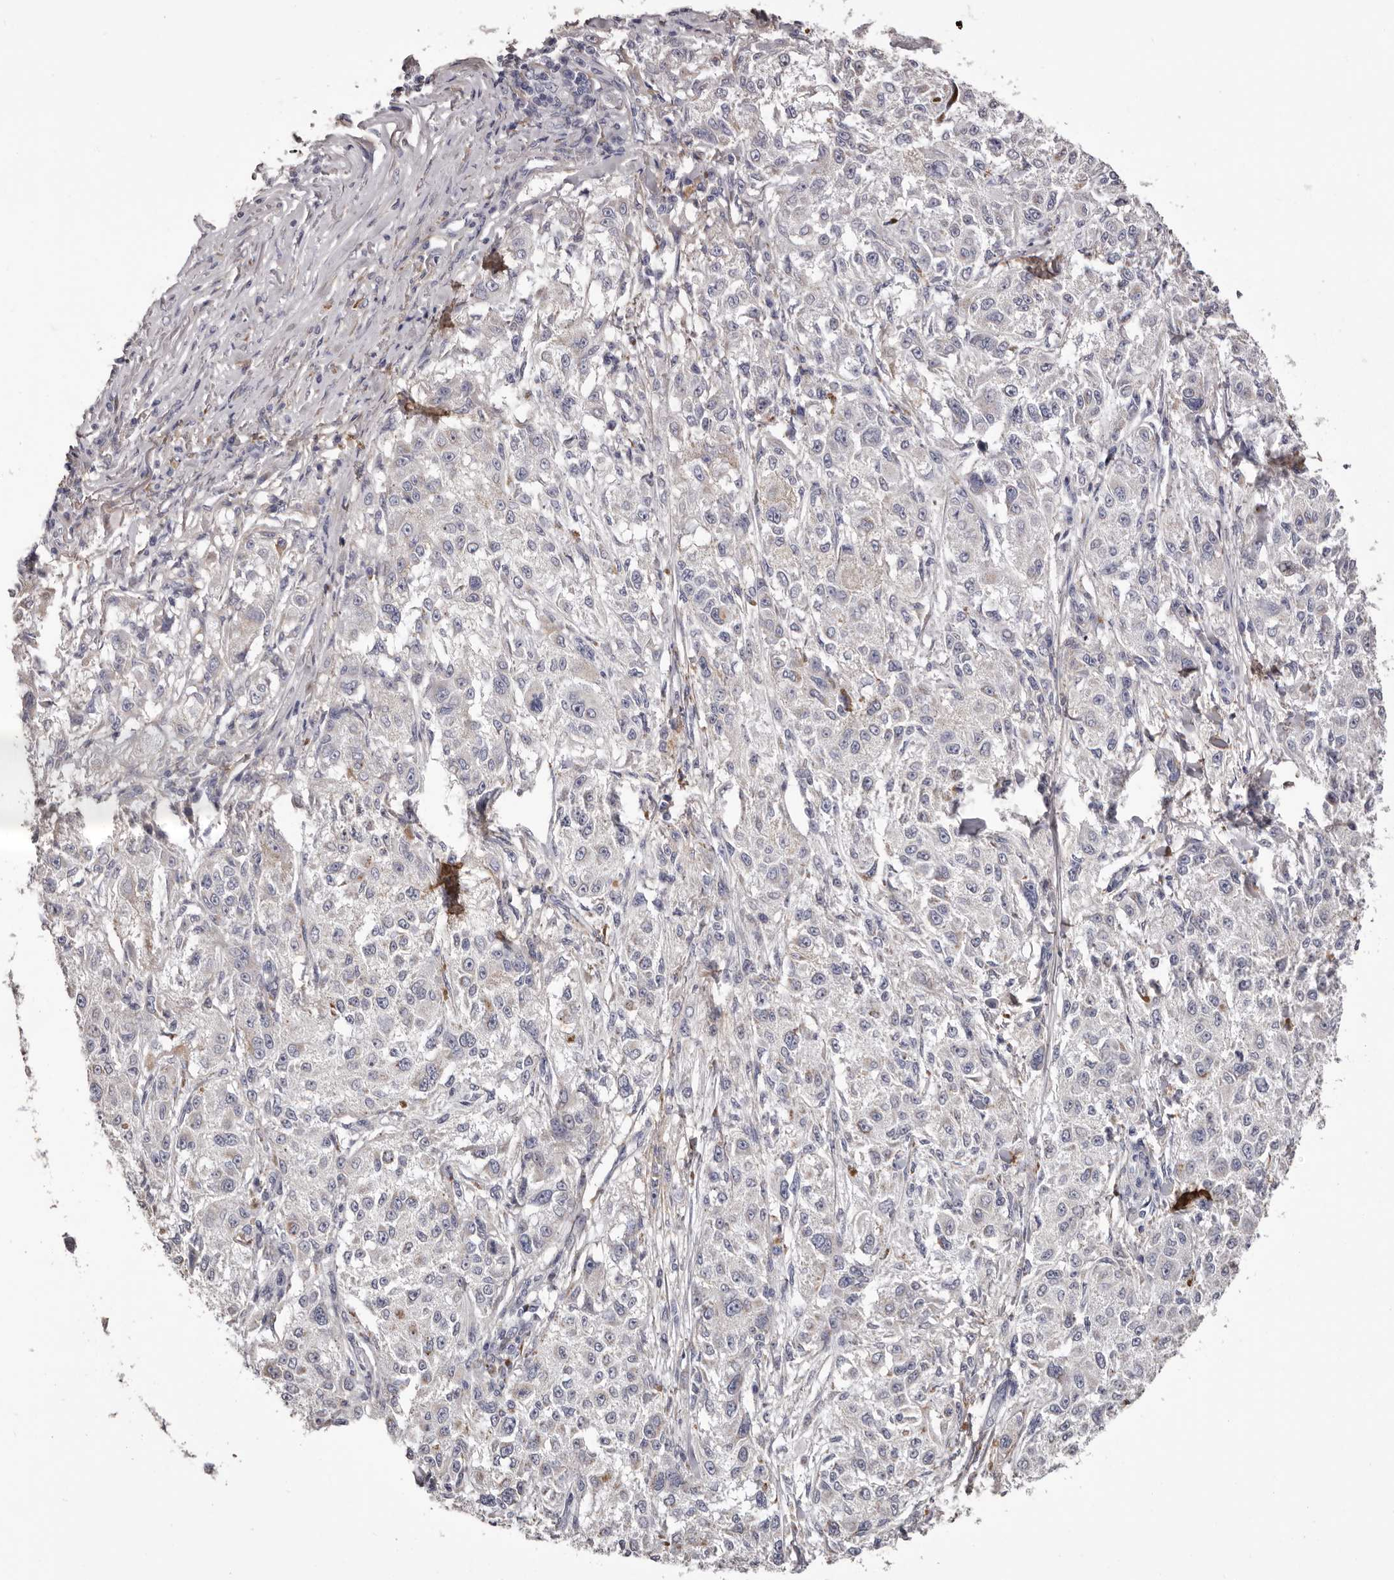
{"staining": {"intensity": "negative", "quantity": "none", "location": "none"}, "tissue": "melanoma", "cell_type": "Tumor cells", "image_type": "cancer", "snomed": [{"axis": "morphology", "description": "Necrosis, NOS"}, {"axis": "morphology", "description": "Malignant melanoma, NOS"}, {"axis": "topography", "description": "Skin"}], "caption": "The histopathology image shows no significant expression in tumor cells of malignant melanoma.", "gene": "COL6A1", "patient": {"sex": "female", "age": 87}}